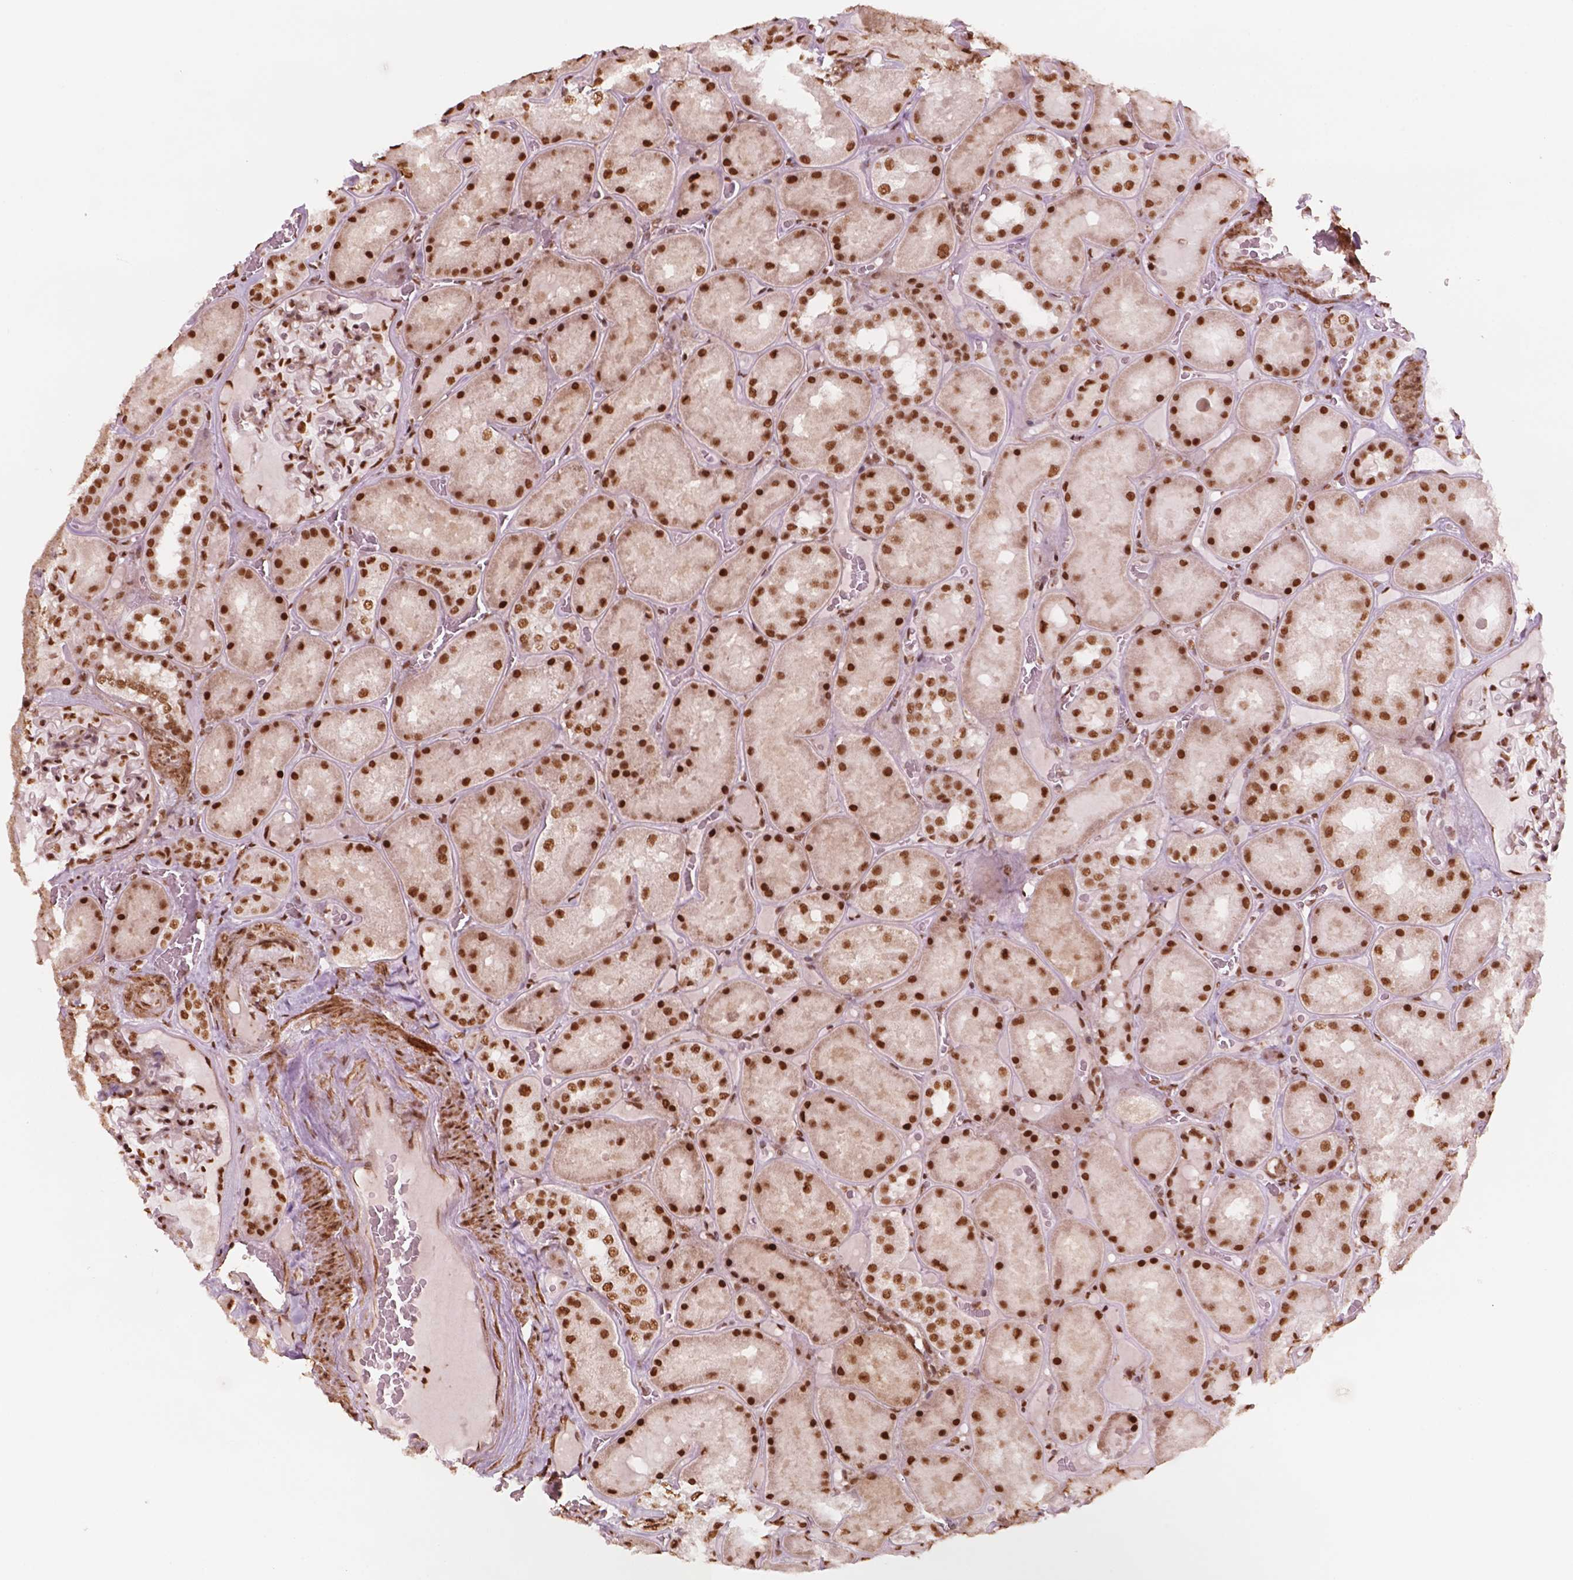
{"staining": {"intensity": "strong", "quantity": ">75%", "location": "nuclear"}, "tissue": "kidney", "cell_type": "Cells in glomeruli", "image_type": "normal", "snomed": [{"axis": "morphology", "description": "Normal tissue, NOS"}, {"axis": "topography", "description": "Kidney"}], "caption": "High-power microscopy captured an immunohistochemistry photomicrograph of benign kidney, revealing strong nuclear expression in about >75% of cells in glomeruli.", "gene": "GTF3C5", "patient": {"sex": "male", "age": 73}}